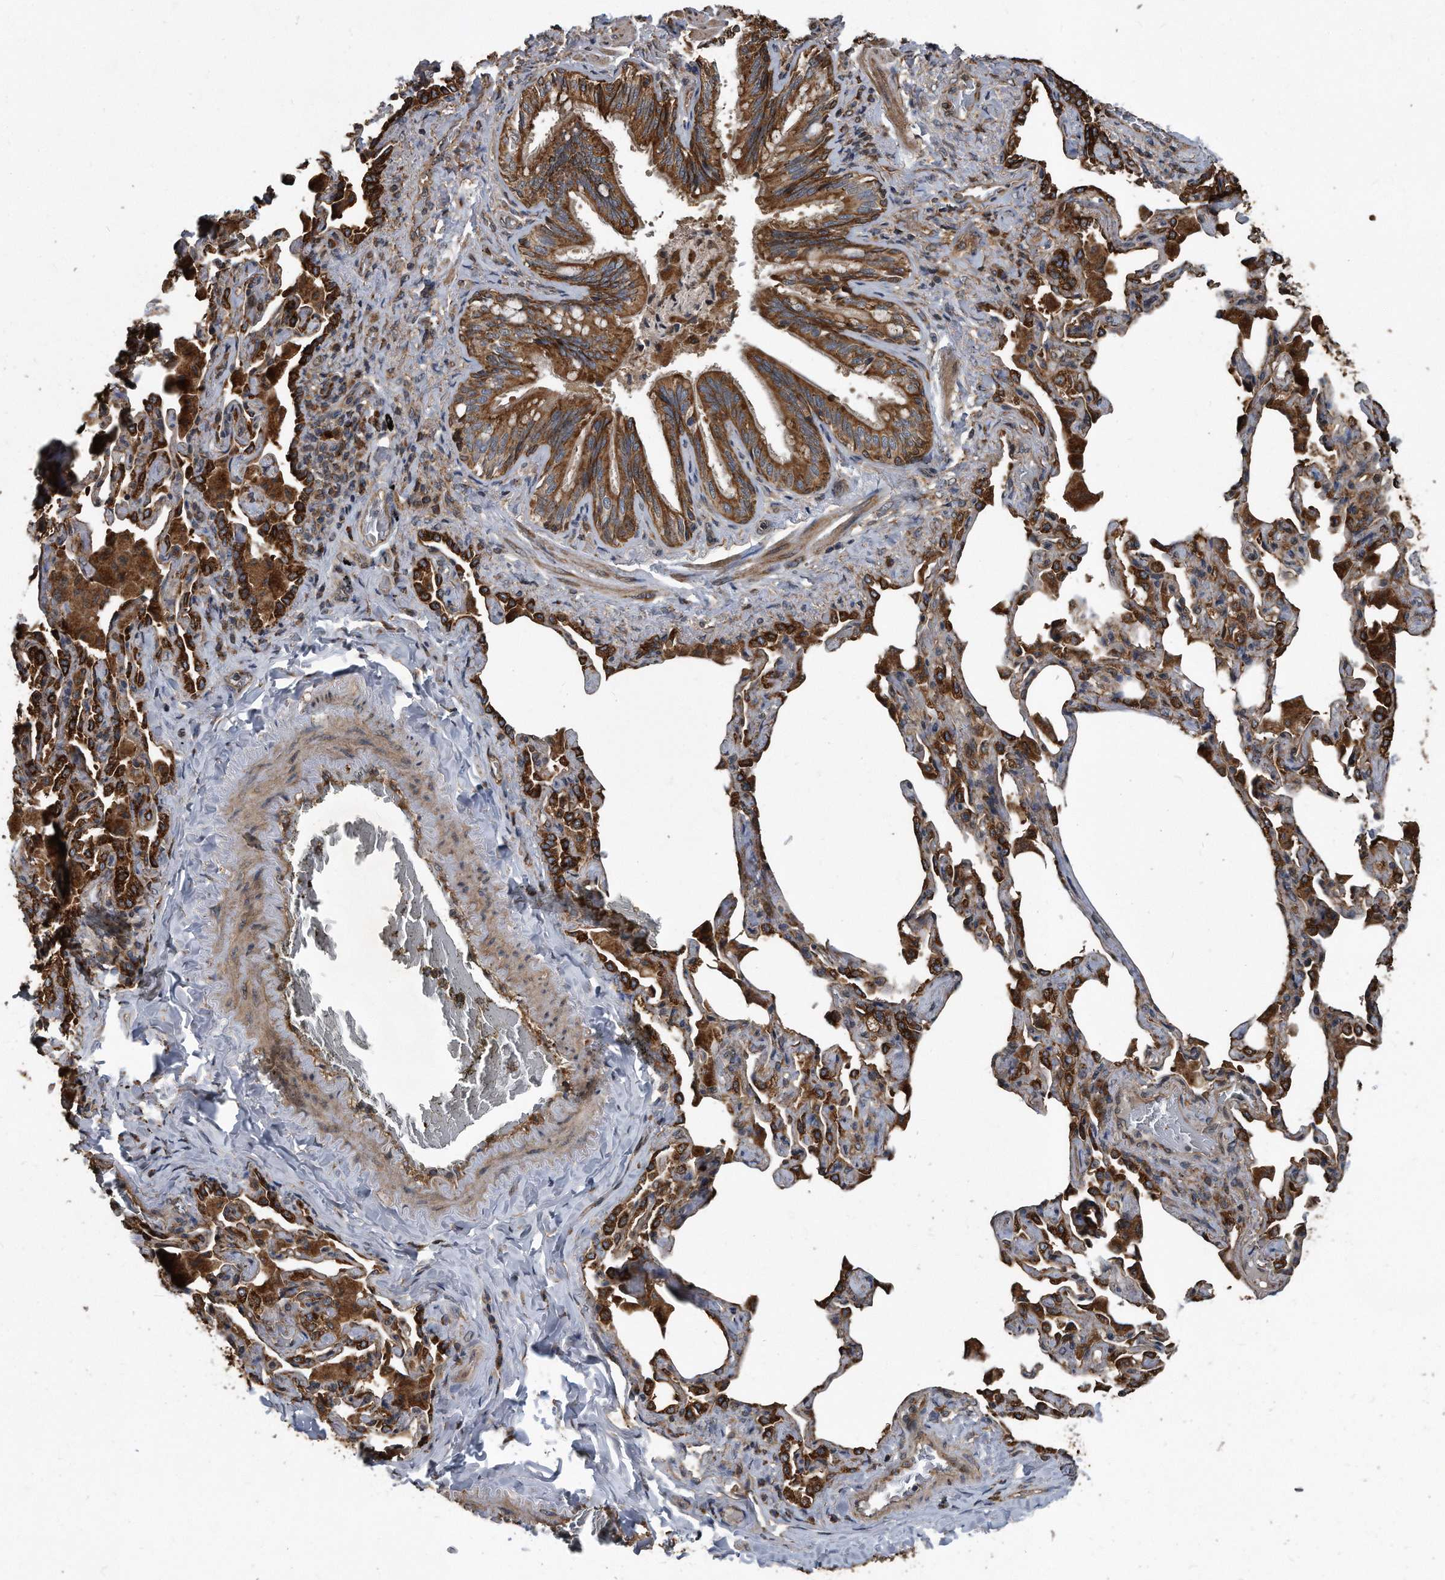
{"staining": {"intensity": "strong", "quantity": ">75%", "location": "cytoplasmic/membranous"}, "tissue": "bronchus", "cell_type": "Respiratory epithelial cells", "image_type": "normal", "snomed": [{"axis": "morphology", "description": "Normal tissue, NOS"}, {"axis": "morphology", "description": "Inflammation, NOS"}, {"axis": "topography", "description": "Lung"}], "caption": "Protein staining by IHC exhibits strong cytoplasmic/membranous expression in approximately >75% of respiratory epithelial cells in normal bronchus. (DAB IHC with brightfield microscopy, high magnification).", "gene": "FAM136A", "patient": {"sex": "female", "age": 46}}